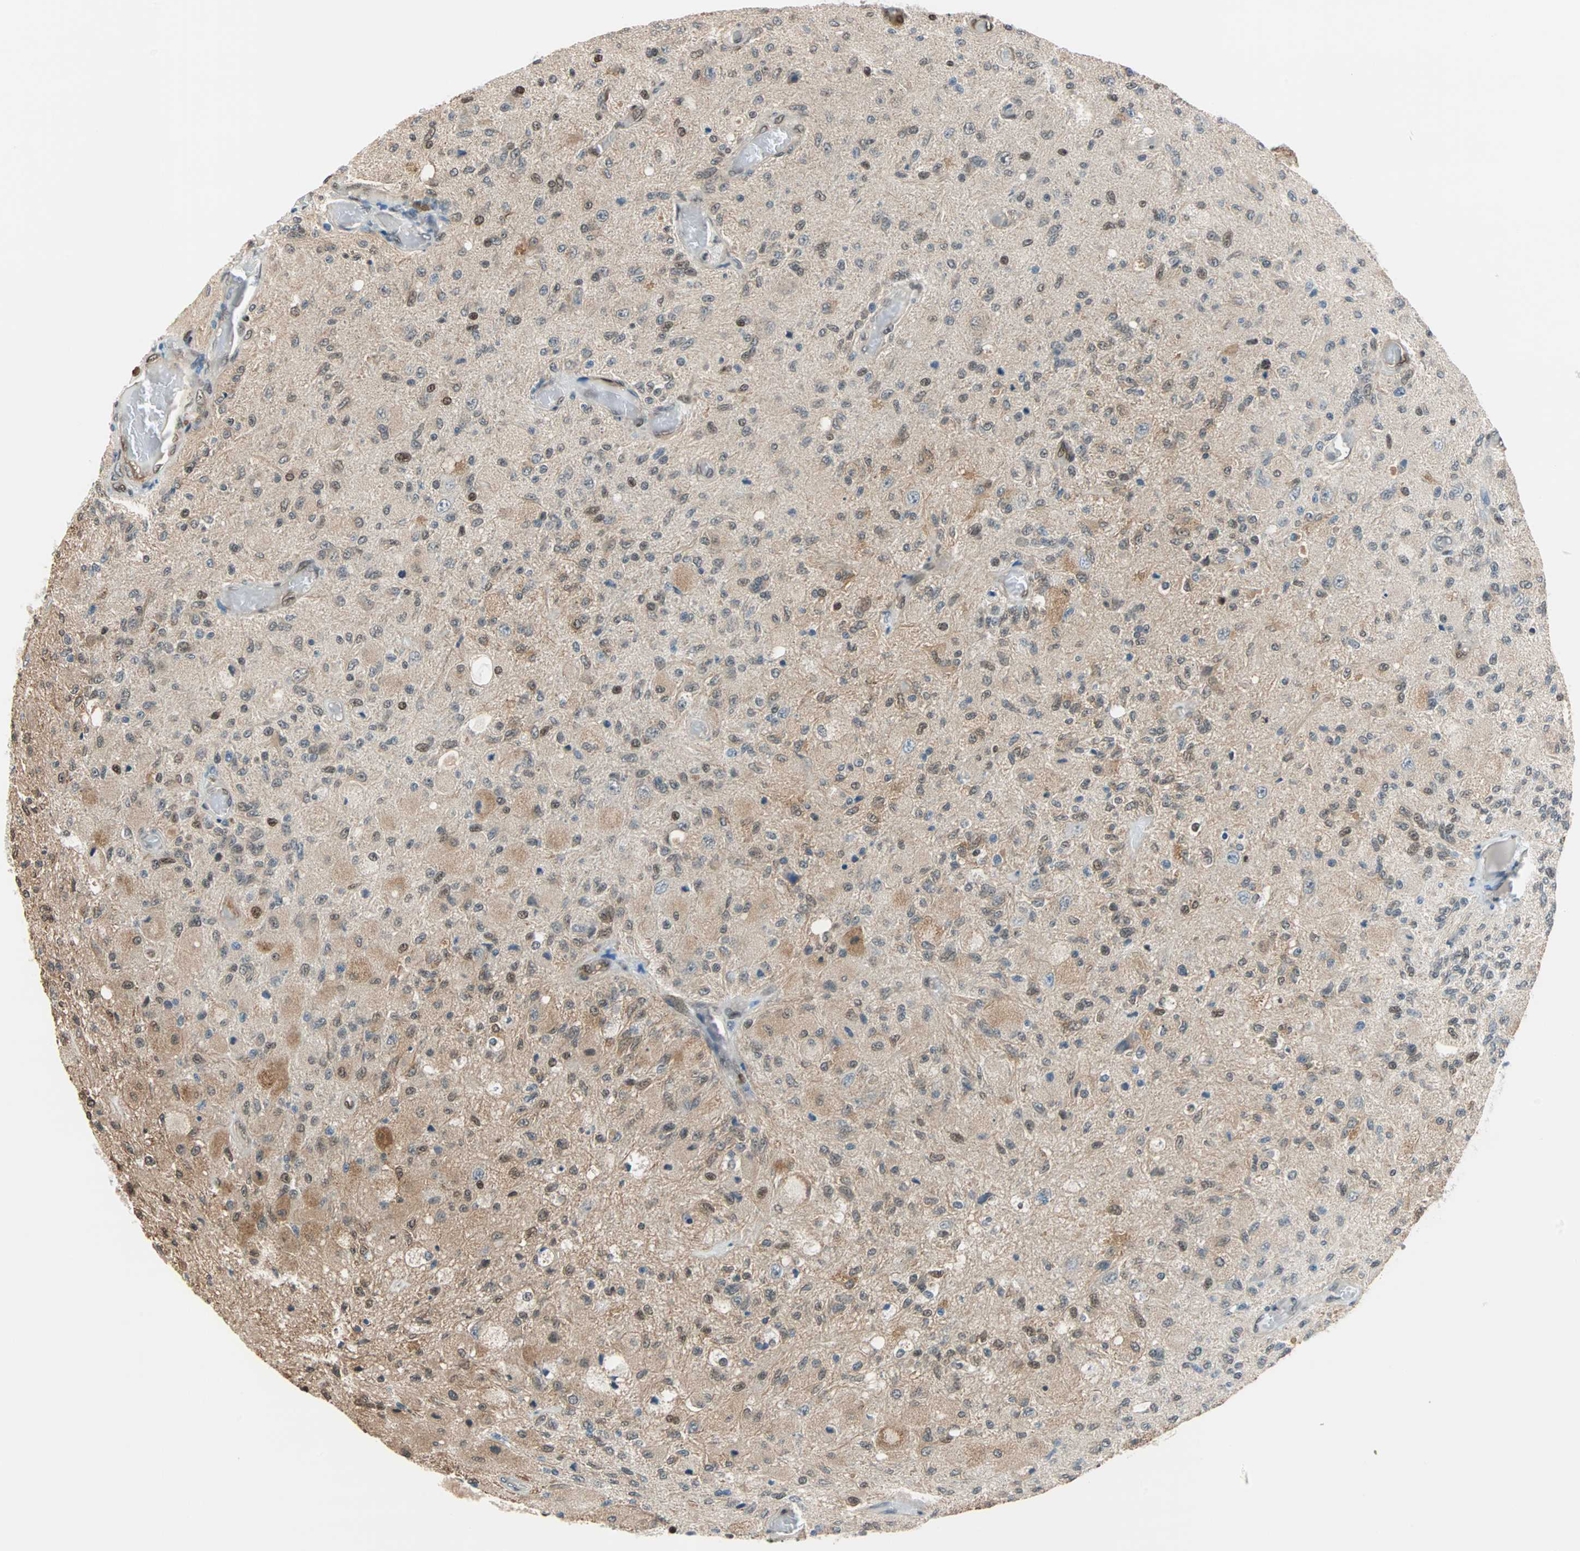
{"staining": {"intensity": "moderate", "quantity": "25%-75%", "location": "cytoplasmic/membranous,nuclear"}, "tissue": "glioma", "cell_type": "Tumor cells", "image_type": "cancer", "snomed": [{"axis": "morphology", "description": "Normal tissue, NOS"}, {"axis": "morphology", "description": "Glioma, malignant, High grade"}, {"axis": "topography", "description": "Cerebral cortex"}], "caption": "High-grade glioma (malignant) stained for a protein (brown) exhibits moderate cytoplasmic/membranous and nuclear positive positivity in about 25%-75% of tumor cells.", "gene": "WWTR1", "patient": {"sex": "male", "age": 77}}